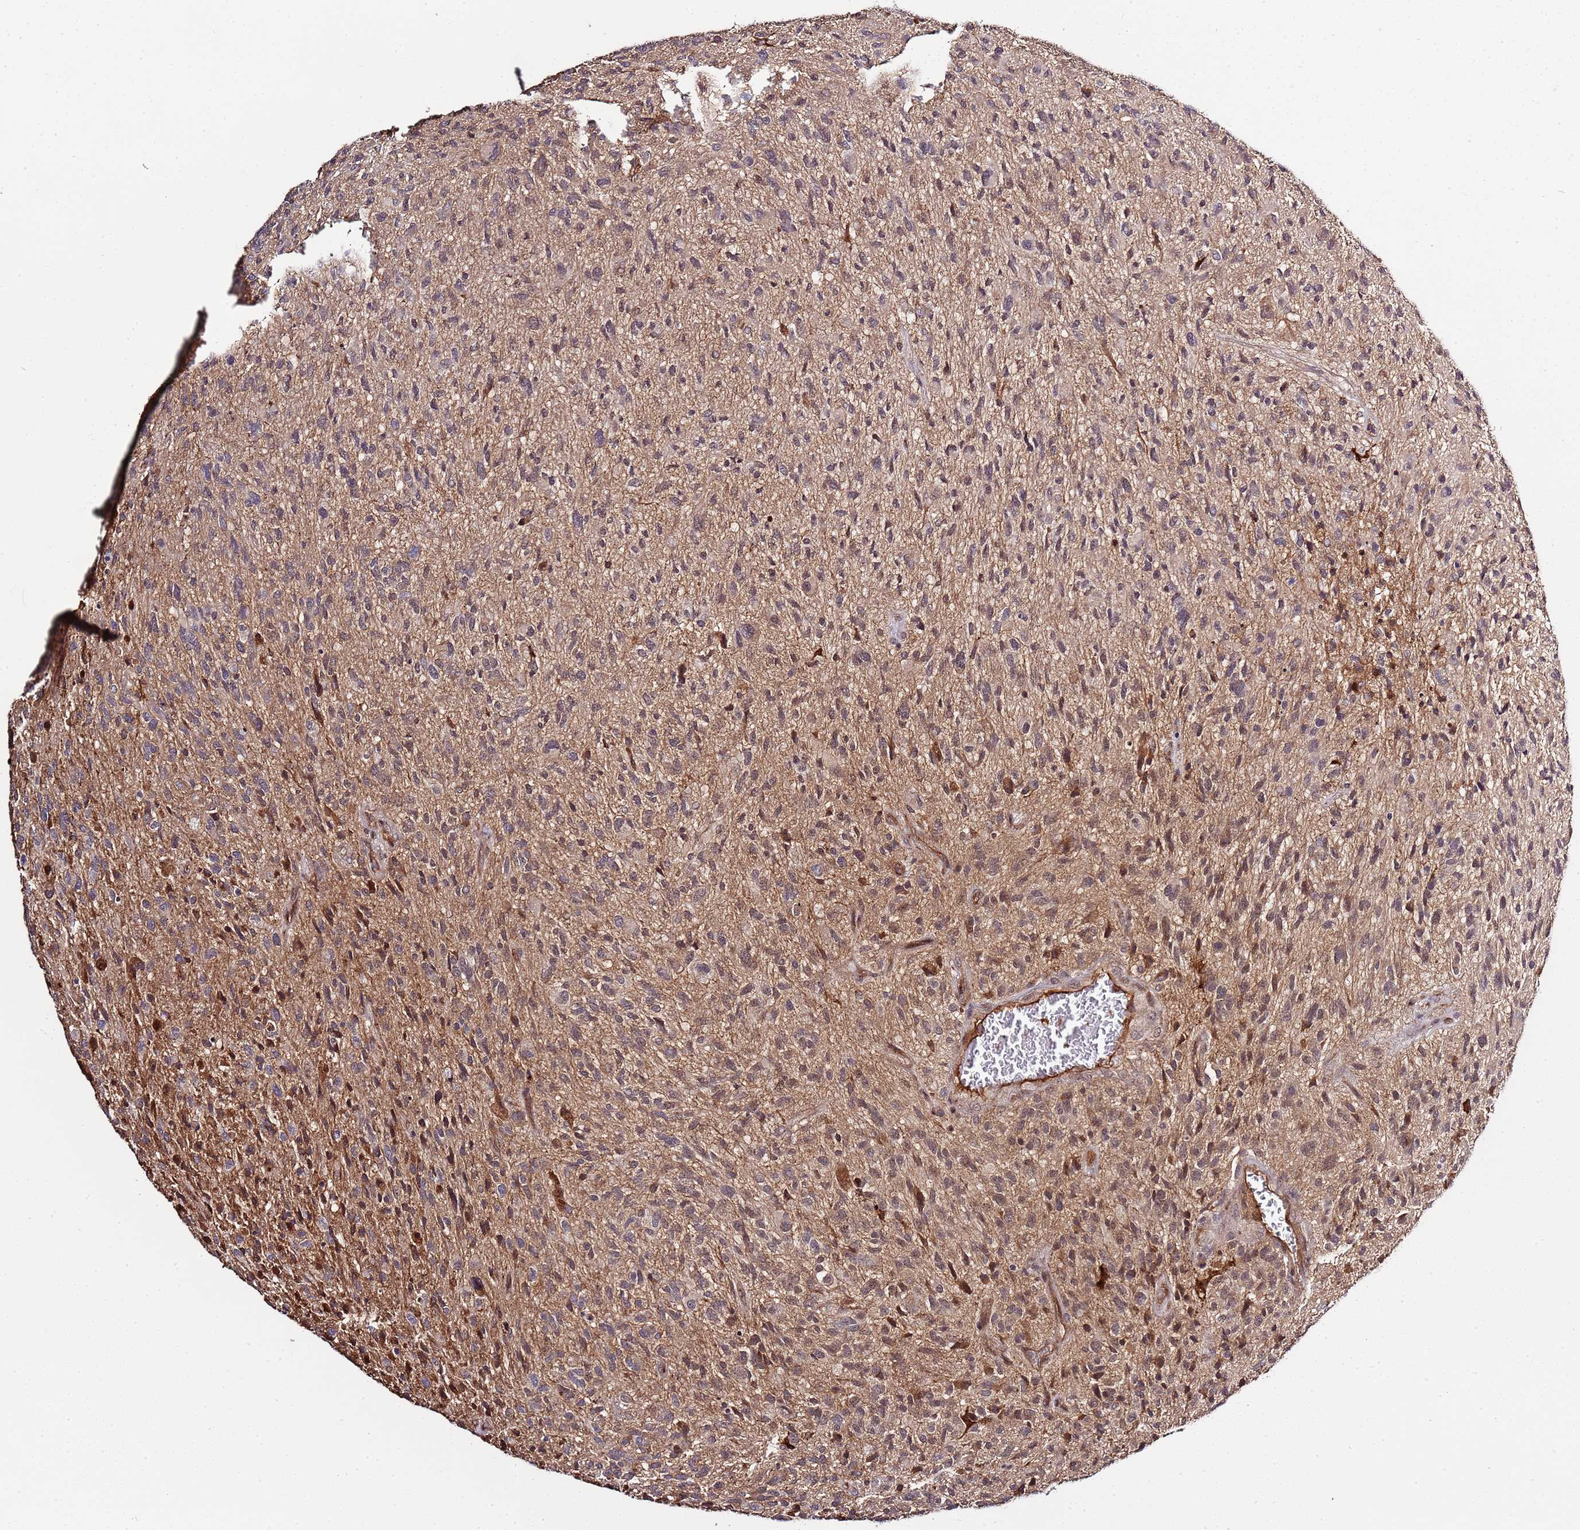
{"staining": {"intensity": "moderate", "quantity": ">75%", "location": "cytoplasmic/membranous,nuclear"}, "tissue": "glioma", "cell_type": "Tumor cells", "image_type": "cancer", "snomed": [{"axis": "morphology", "description": "Glioma, malignant, High grade"}, {"axis": "topography", "description": "Brain"}], "caption": "Immunohistochemistry (IHC) histopathology image of human glioma stained for a protein (brown), which displays medium levels of moderate cytoplasmic/membranous and nuclear positivity in about >75% of tumor cells.", "gene": "ZNF624", "patient": {"sex": "male", "age": 47}}